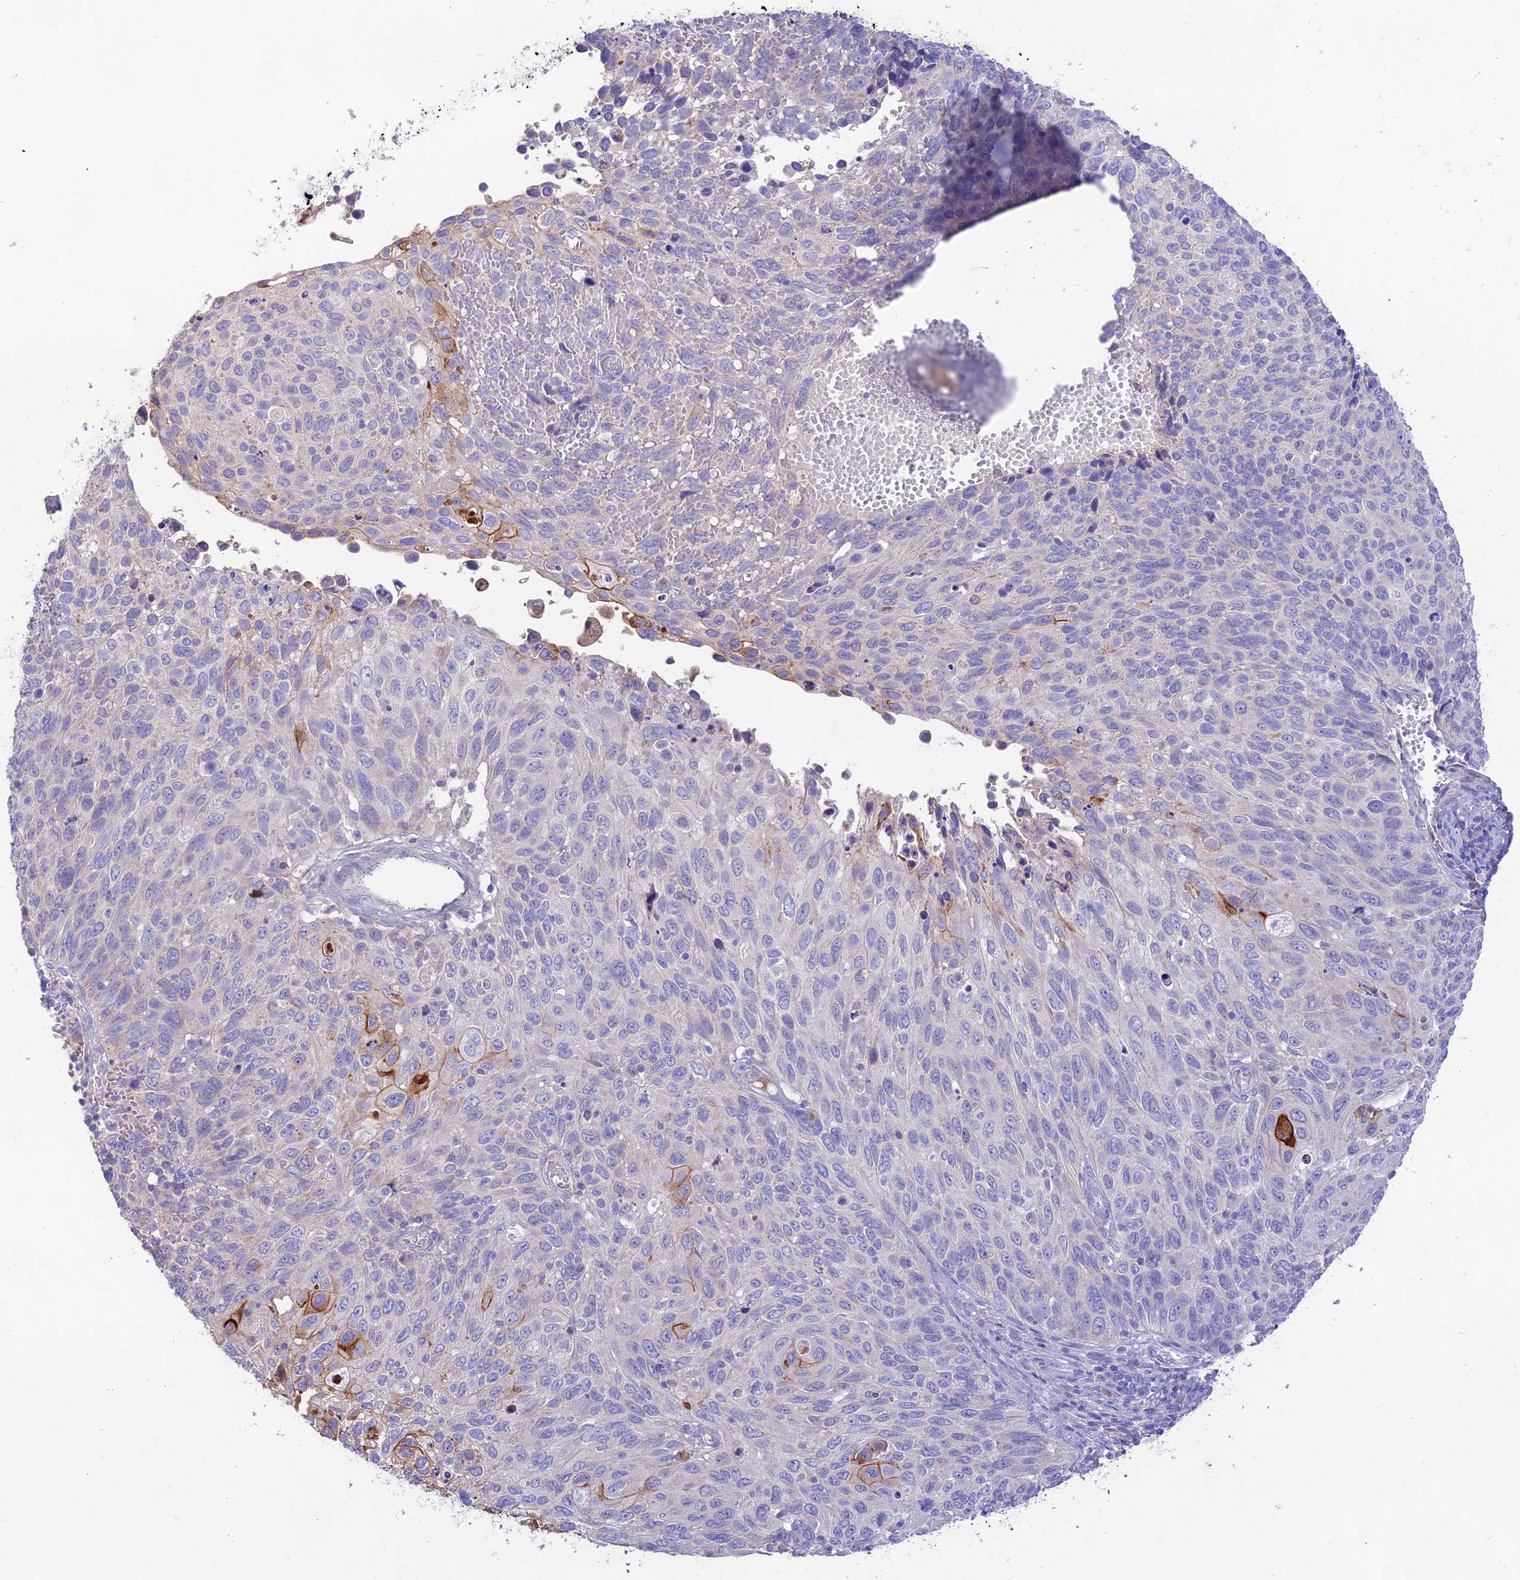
{"staining": {"intensity": "moderate", "quantity": "<25%", "location": "cytoplasmic/membranous"}, "tissue": "cervical cancer", "cell_type": "Tumor cells", "image_type": "cancer", "snomed": [{"axis": "morphology", "description": "Squamous cell carcinoma, NOS"}, {"axis": "topography", "description": "Cervix"}], "caption": "Protein positivity by immunohistochemistry (IHC) demonstrates moderate cytoplasmic/membranous expression in approximately <25% of tumor cells in cervical cancer.", "gene": "NLRP9", "patient": {"sex": "female", "age": 70}}